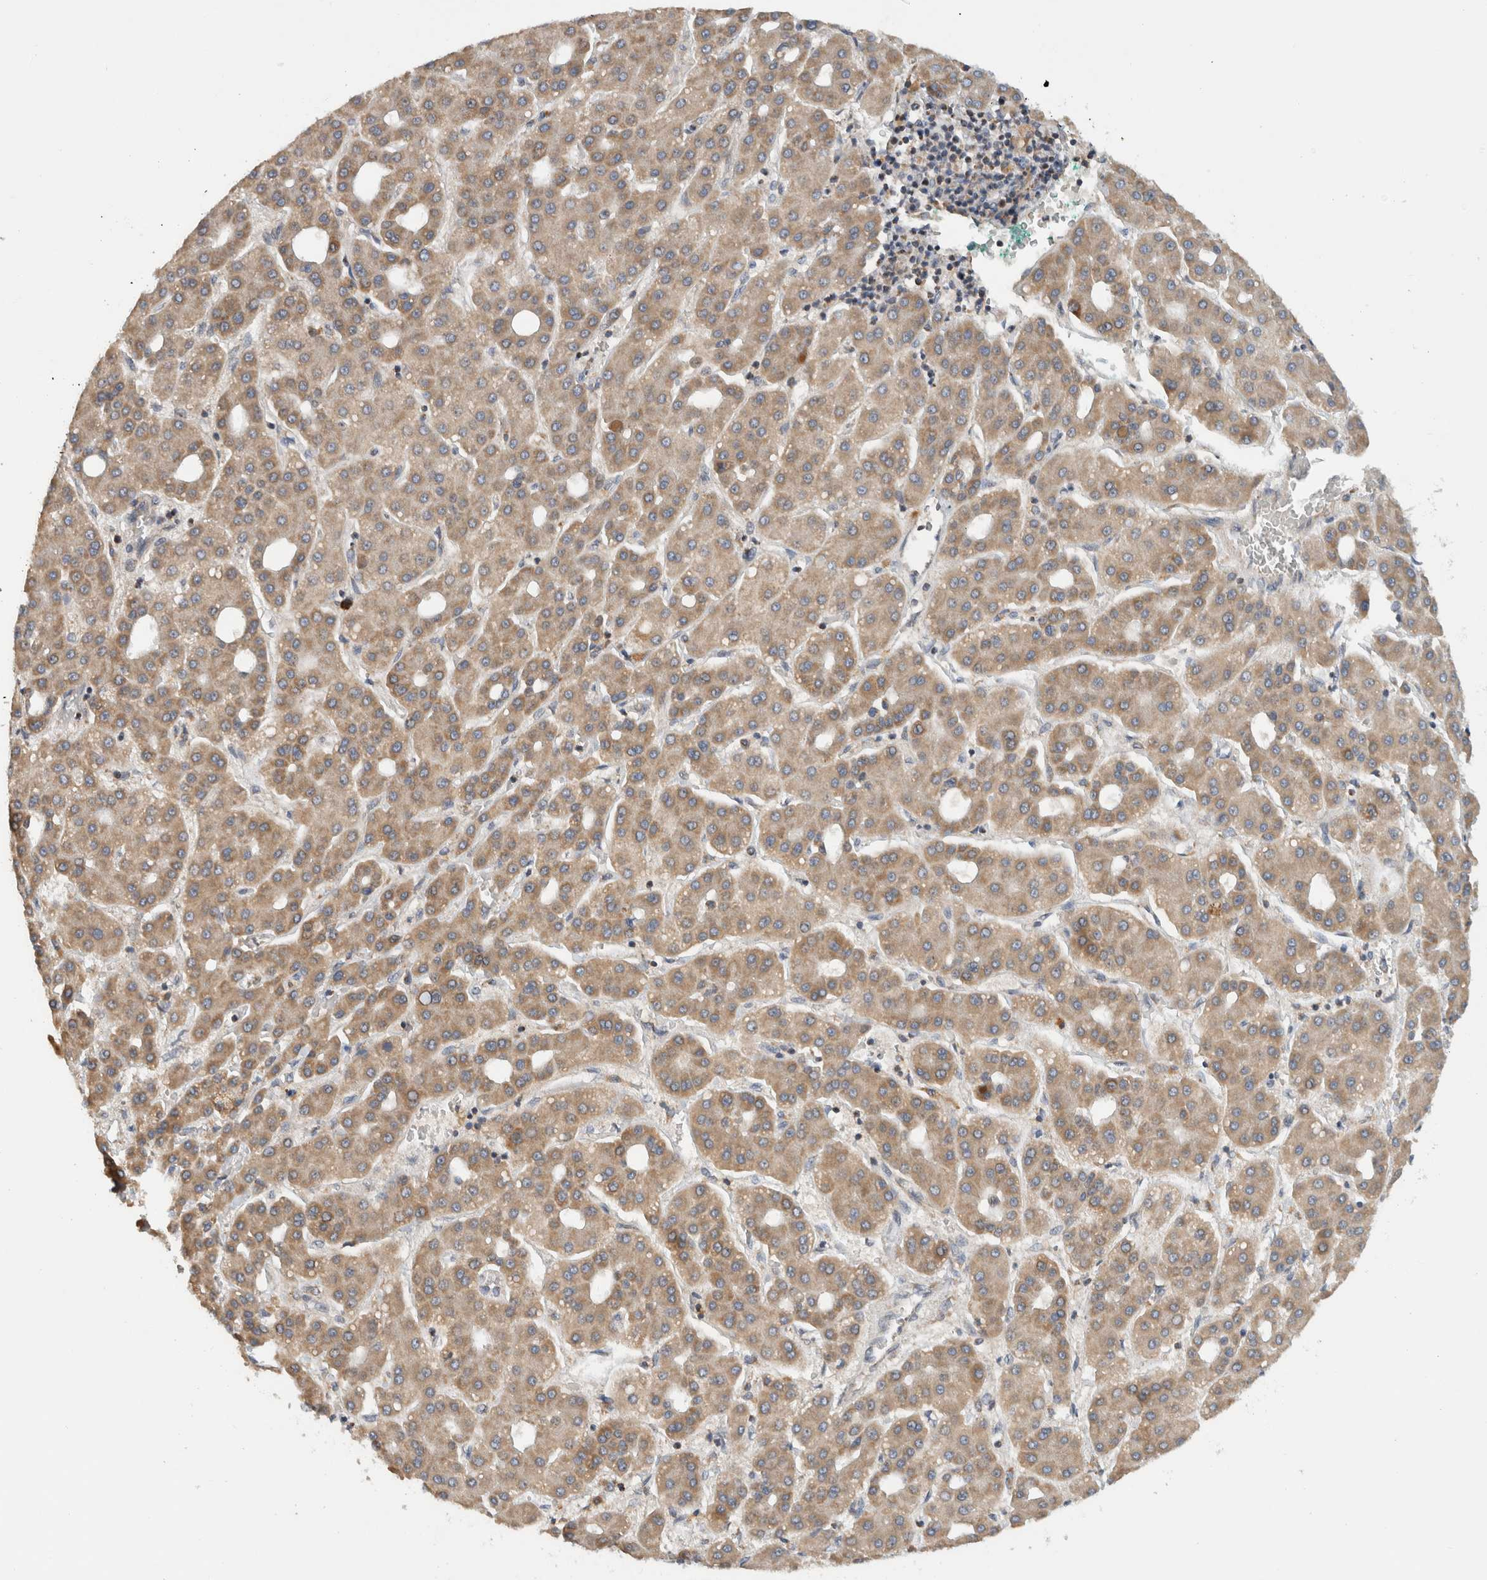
{"staining": {"intensity": "moderate", "quantity": ">75%", "location": "cytoplasmic/membranous"}, "tissue": "liver cancer", "cell_type": "Tumor cells", "image_type": "cancer", "snomed": [{"axis": "morphology", "description": "Carcinoma, Hepatocellular, NOS"}, {"axis": "topography", "description": "Liver"}], "caption": "Protein expression analysis of hepatocellular carcinoma (liver) demonstrates moderate cytoplasmic/membranous staining in about >75% of tumor cells.", "gene": "AMPD1", "patient": {"sex": "male", "age": 65}}